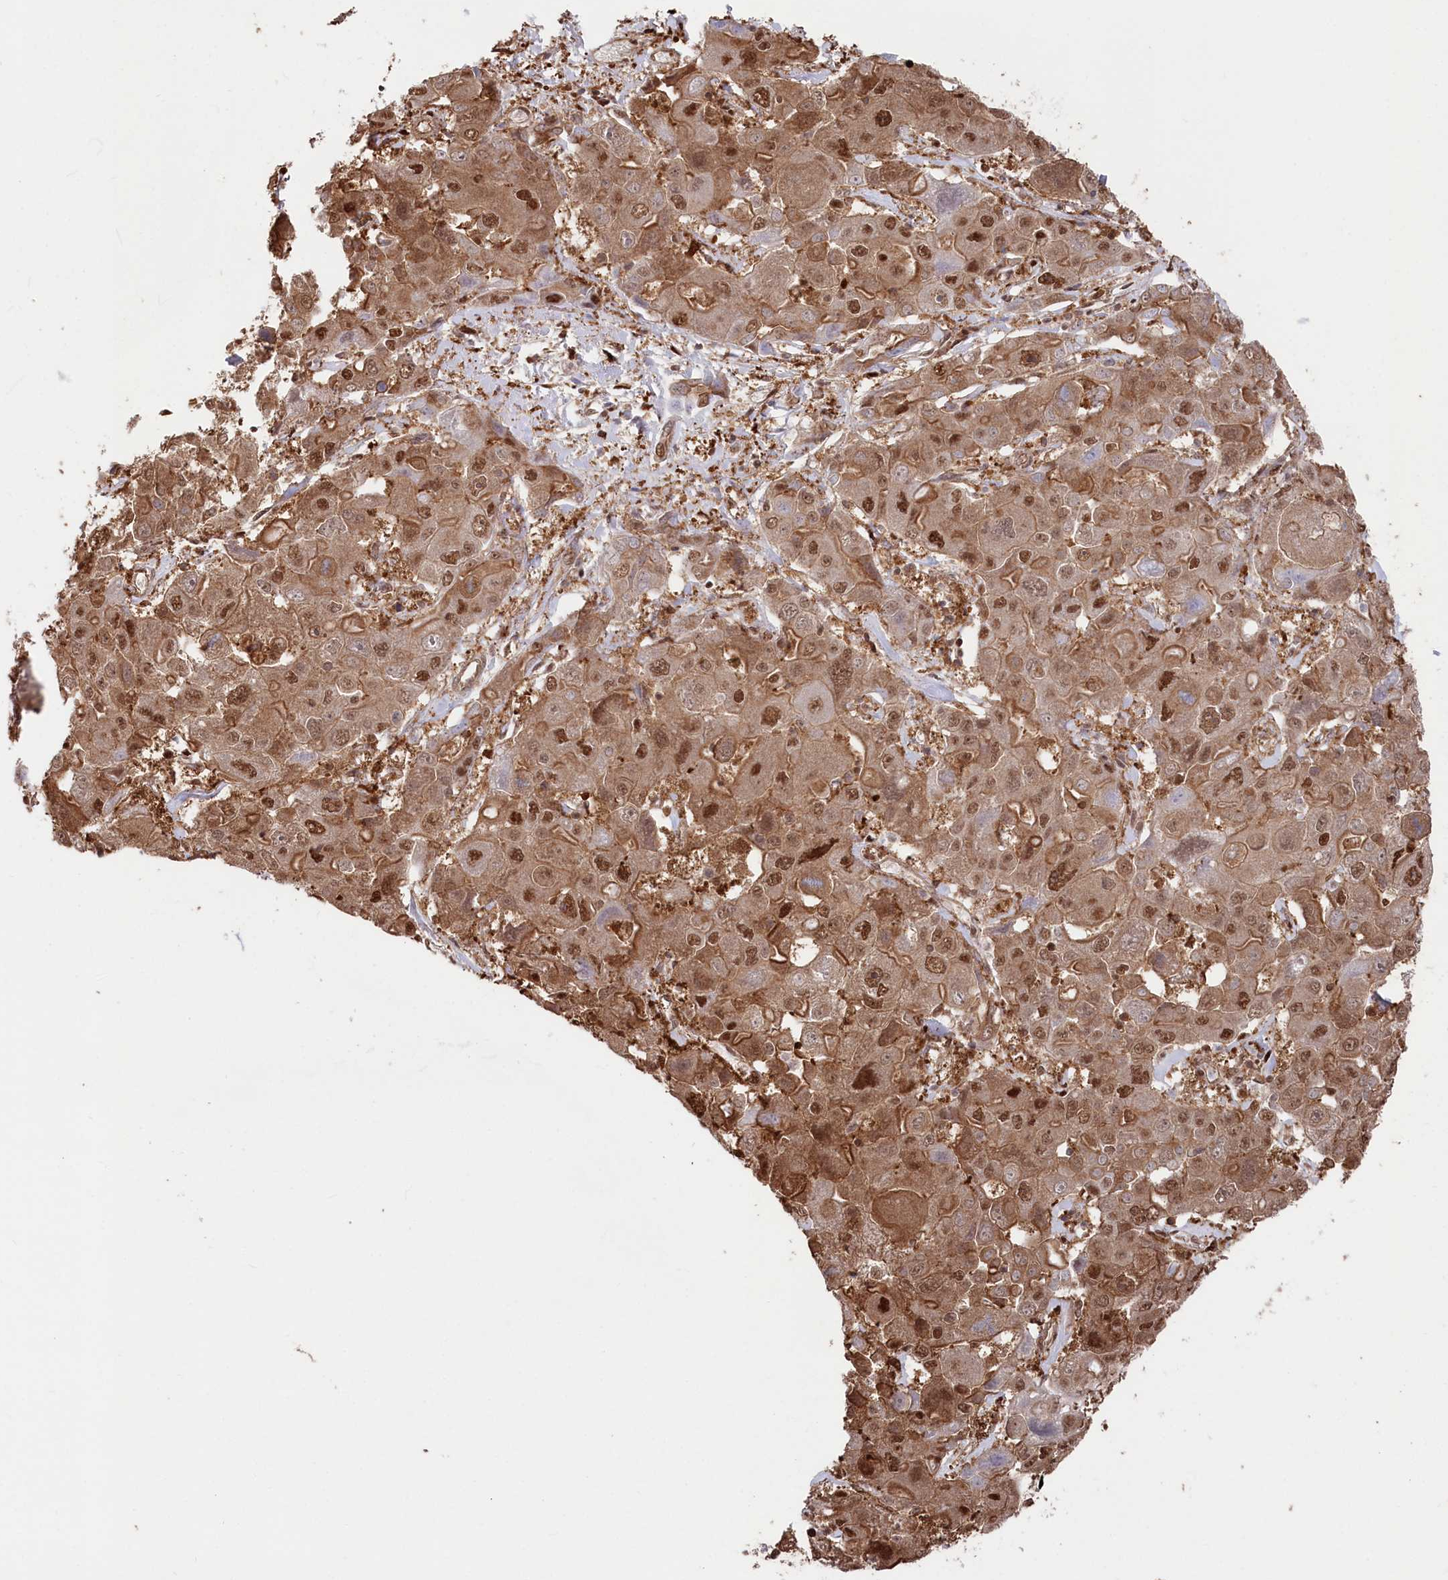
{"staining": {"intensity": "moderate", "quantity": ">75%", "location": "cytoplasmic/membranous,nuclear"}, "tissue": "liver cancer", "cell_type": "Tumor cells", "image_type": "cancer", "snomed": [{"axis": "morphology", "description": "Cholangiocarcinoma"}, {"axis": "topography", "description": "Liver"}], "caption": "Immunohistochemistry (IHC) micrograph of neoplastic tissue: human liver cancer (cholangiocarcinoma) stained using IHC exhibits medium levels of moderate protein expression localized specifically in the cytoplasmic/membranous and nuclear of tumor cells, appearing as a cytoplasmic/membranous and nuclear brown color.", "gene": "PSMA1", "patient": {"sex": "male", "age": 67}}